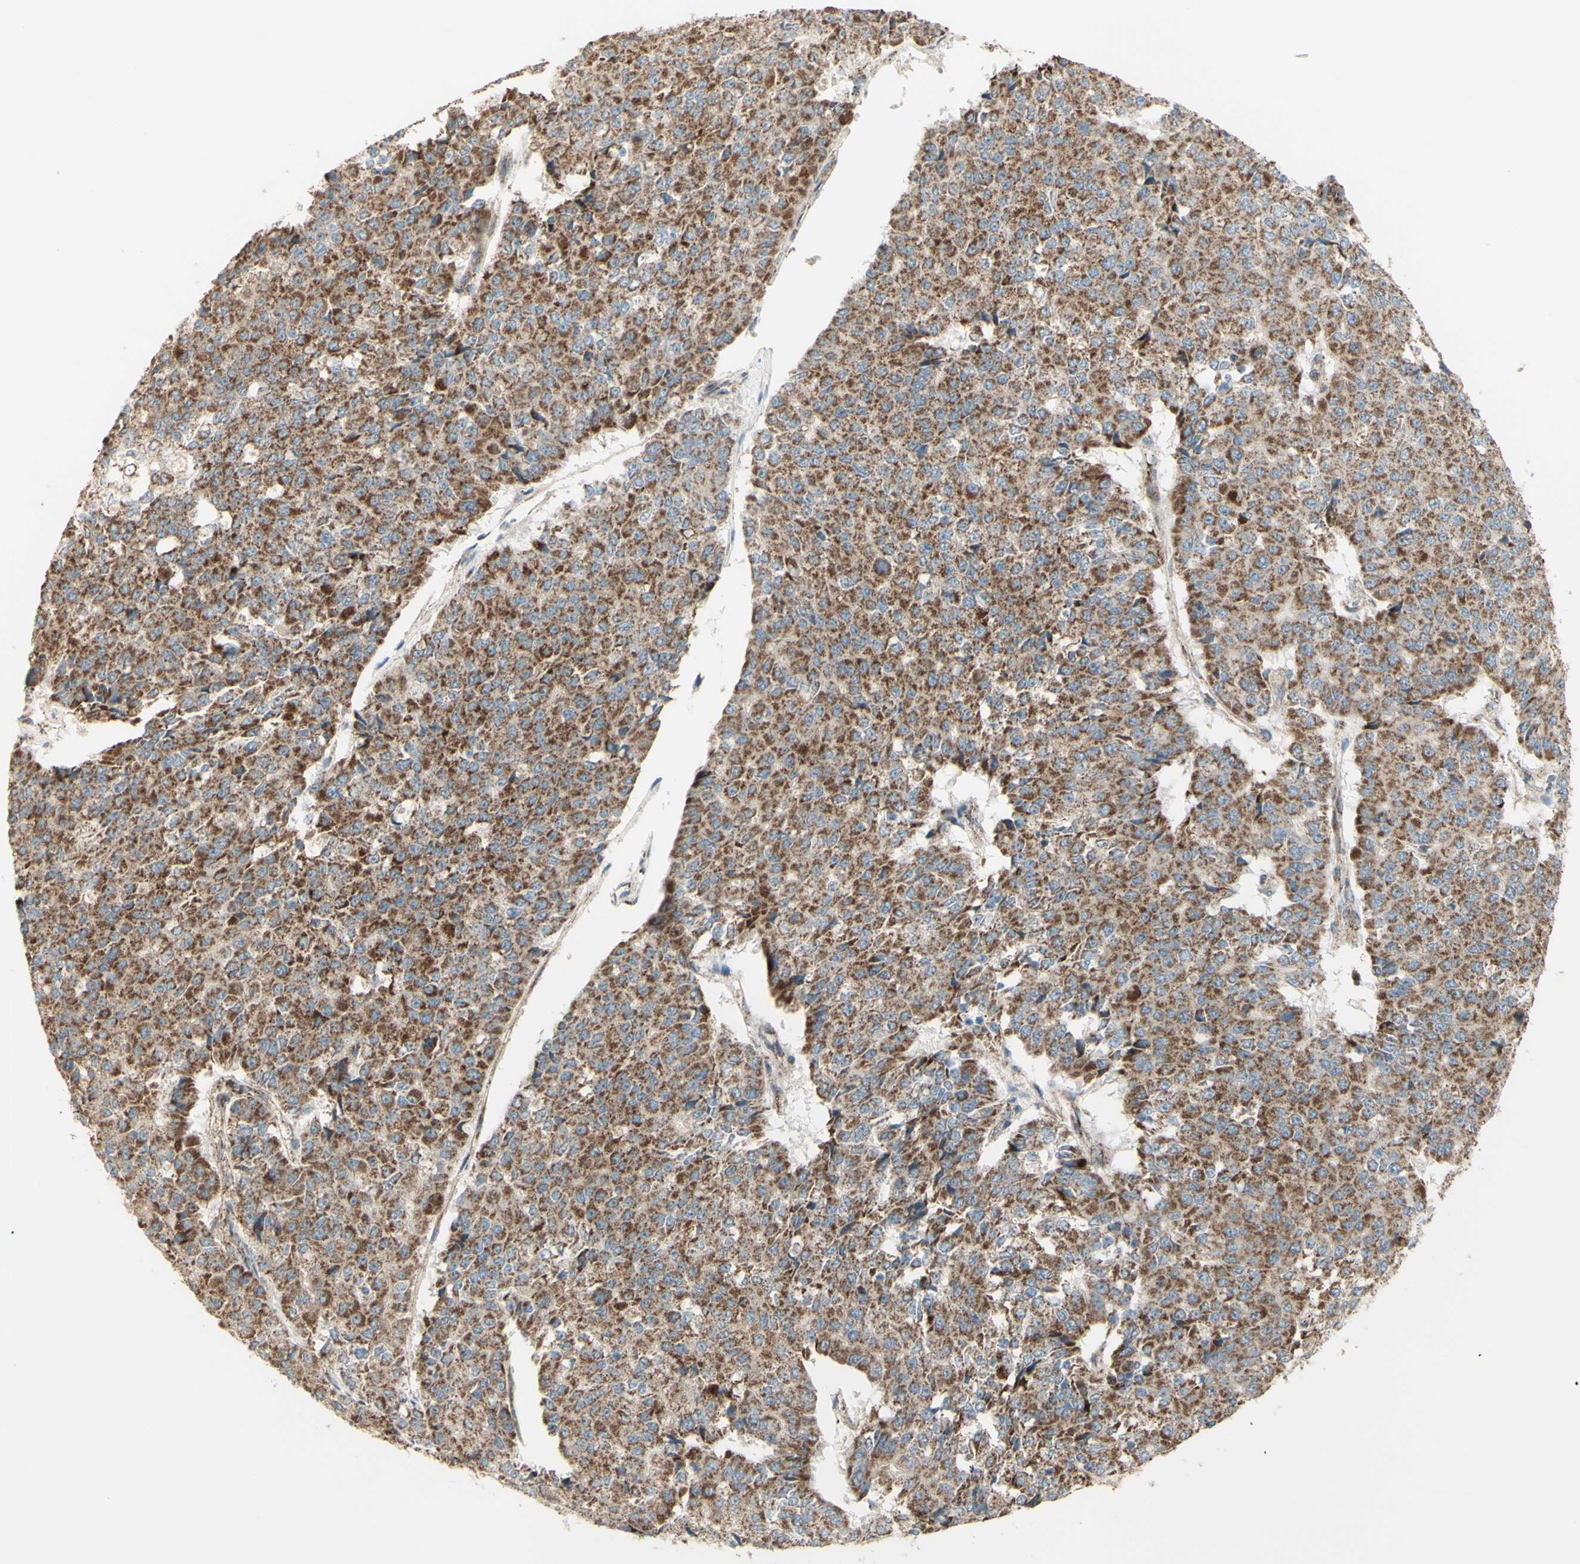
{"staining": {"intensity": "moderate", "quantity": ">75%", "location": "cytoplasmic/membranous"}, "tissue": "pancreatic cancer", "cell_type": "Tumor cells", "image_type": "cancer", "snomed": [{"axis": "morphology", "description": "Adenocarcinoma, NOS"}, {"axis": "topography", "description": "Pancreas"}], "caption": "Protein staining displays moderate cytoplasmic/membranous expression in about >75% of tumor cells in pancreatic cancer.", "gene": "LETM1", "patient": {"sex": "male", "age": 50}}